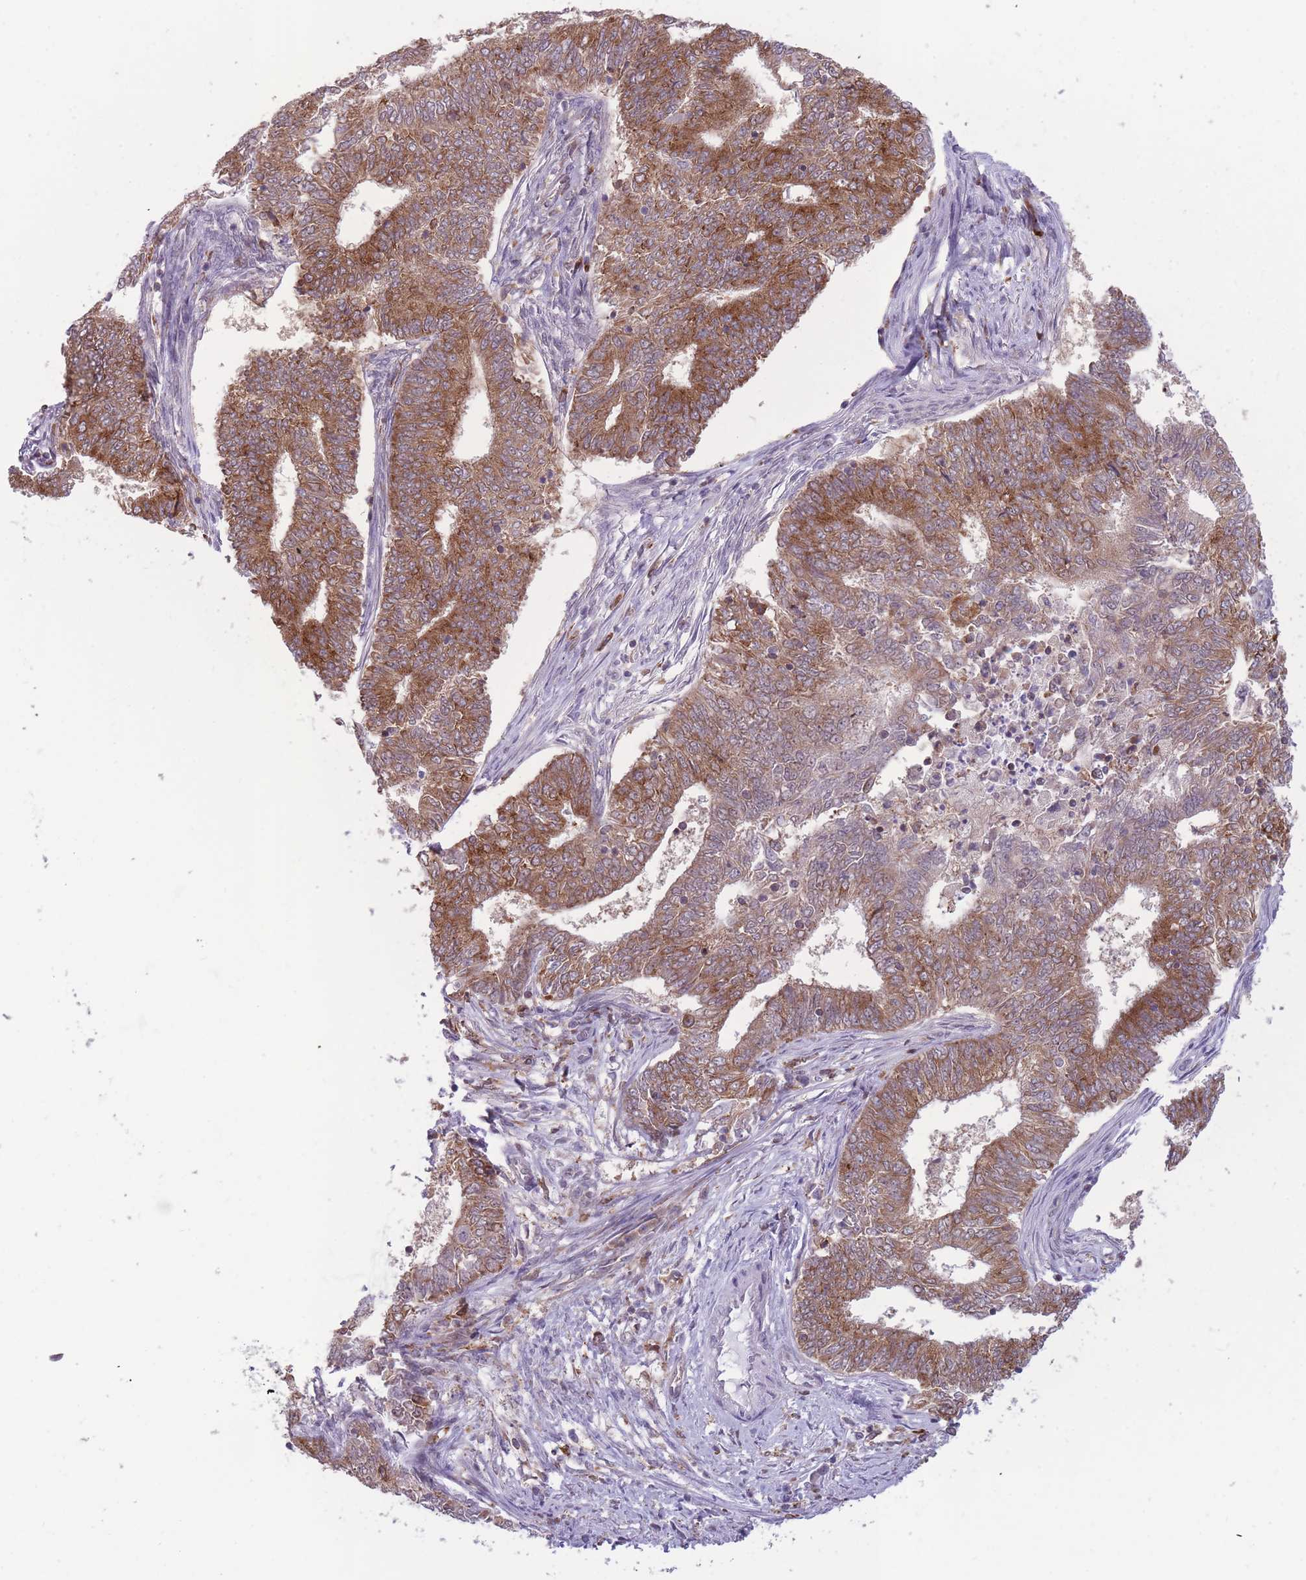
{"staining": {"intensity": "moderate", "quantity": ">75%", "location": "cytoplasmic/membranous"}, "tissue": "endometrial cancer", "cell_type": "Tumor cells", "image_type": "cancer", "snomed": [{"axis": "morphology", "description": "Adenocarcinoma, NOS"}, {"axis": "topography", "description": "Endometrium"}], "caption": "Endometrial cancer (adenocarcinoma) stained for a protein (brown) displays moderate cytoplasmic/membranous positive staining in about >75% of tumor cells.", "gene": "TMEM121", "patient": {"sex": "female", "age": 62}}